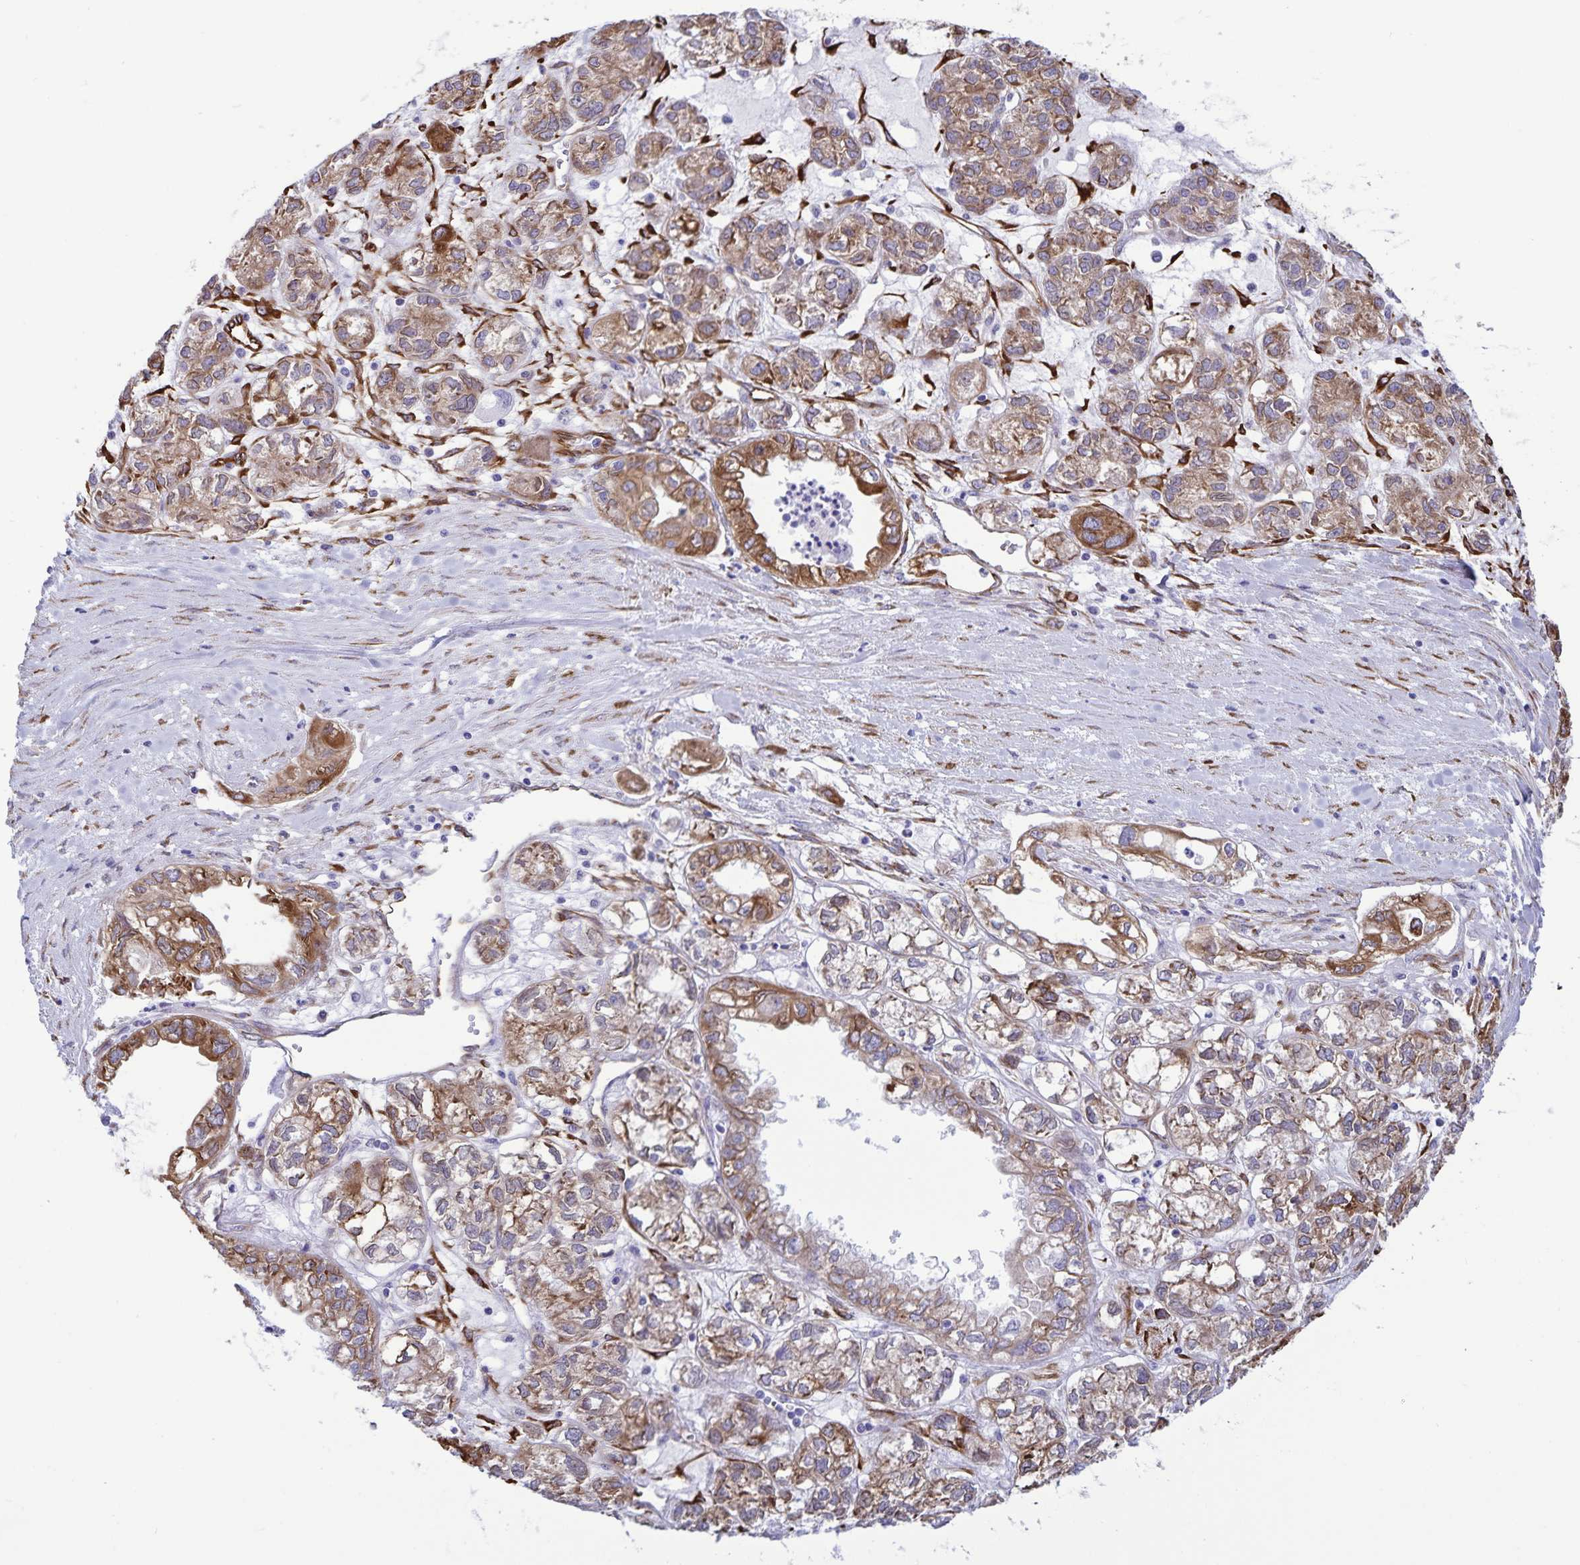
{"staining": {"intensity": "moderate", "quantity": ">75%", "location": "cytoplasmic/membranous"}, "tissue": "ovarian cancer", "cell_type": "Tumor cells", "image_type": "cancer", "snomed": [{"axis": "morphology", "description": "Carcinoma, endometroid"}, {"axis": "topography", "description": "Ovary"}], "caption": "Protein staining reveals moderate cytoplasmic/membranous staining in about >75% of tumor cells in endometroid carcinoma (ovarian). The staining is performed using DAB (3,3'-diaminobenzidine) brown chromogen to label protein expression. The nuclei are counter-stained blue using hematoxylin.", "gene": "RCN1", "patient": {"sex": "female", "age": 64}}